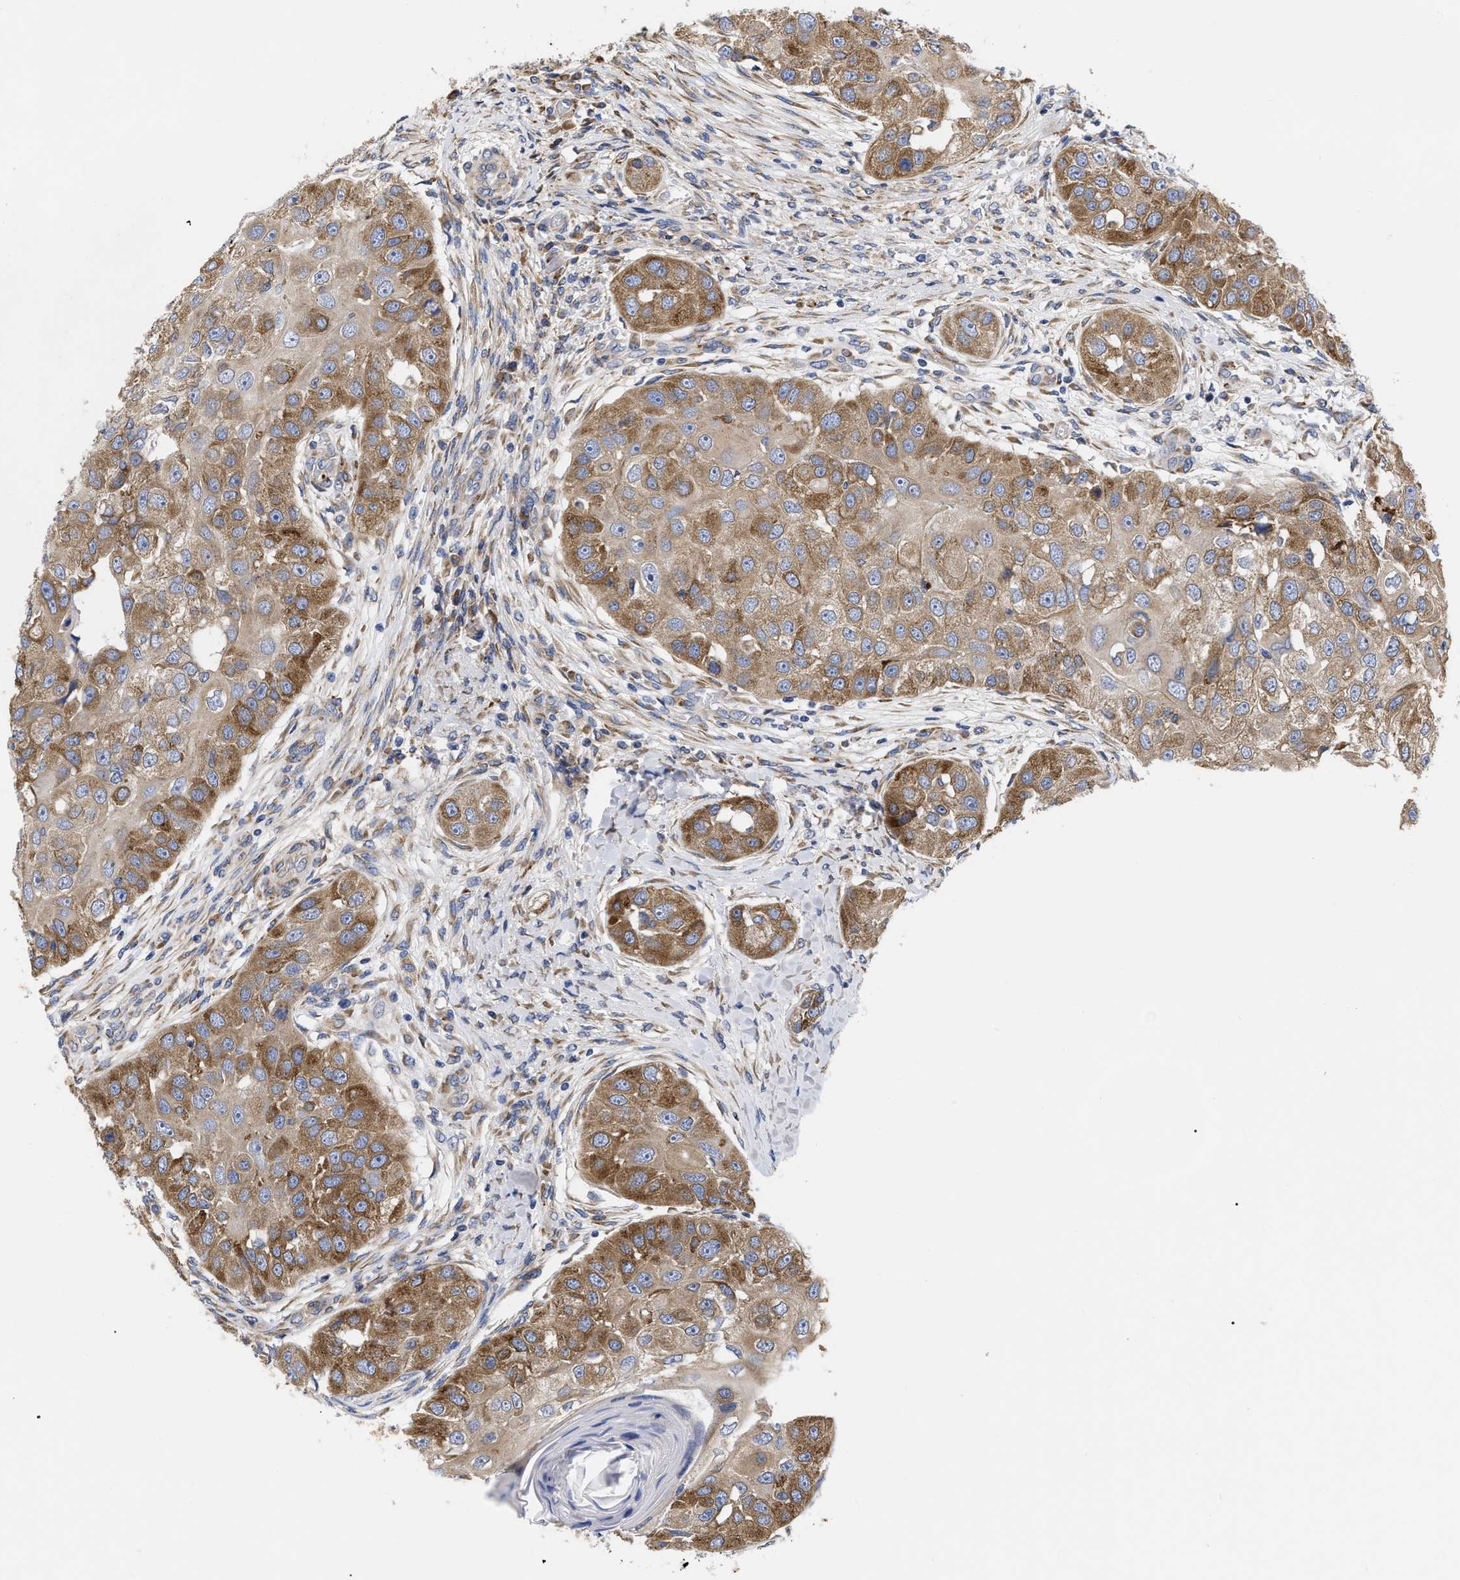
{"staining": {"intensity": "moderate", "quantity": ">75%", "location": "cytoplasmic/membranous"}, "tissue": "head and neck cancer", "cell_type": "Tumor cells", "image_type": "cancer", "snomed": [{"axis": "morphology", "description": "Normal tissue, NOS"}, {"axis": "morphology", "description": "Squamous cell carcinoma, NOS"}, {"axis": "topography", "description": "Skeletal muscle"}, {"axis": "topography", "description": "Head-Neck"}], "caption": "Protein expression analysis of human squamous cell carcinoma (head and neck) reveals moderate cytoplasmic/membranous staining in approximately >75% of tumor cells. The protein is shown in brown color, while the nuclei are stained blue.", "gene": "CFAP298", "patient": {"sex": "male", "age": 51}}